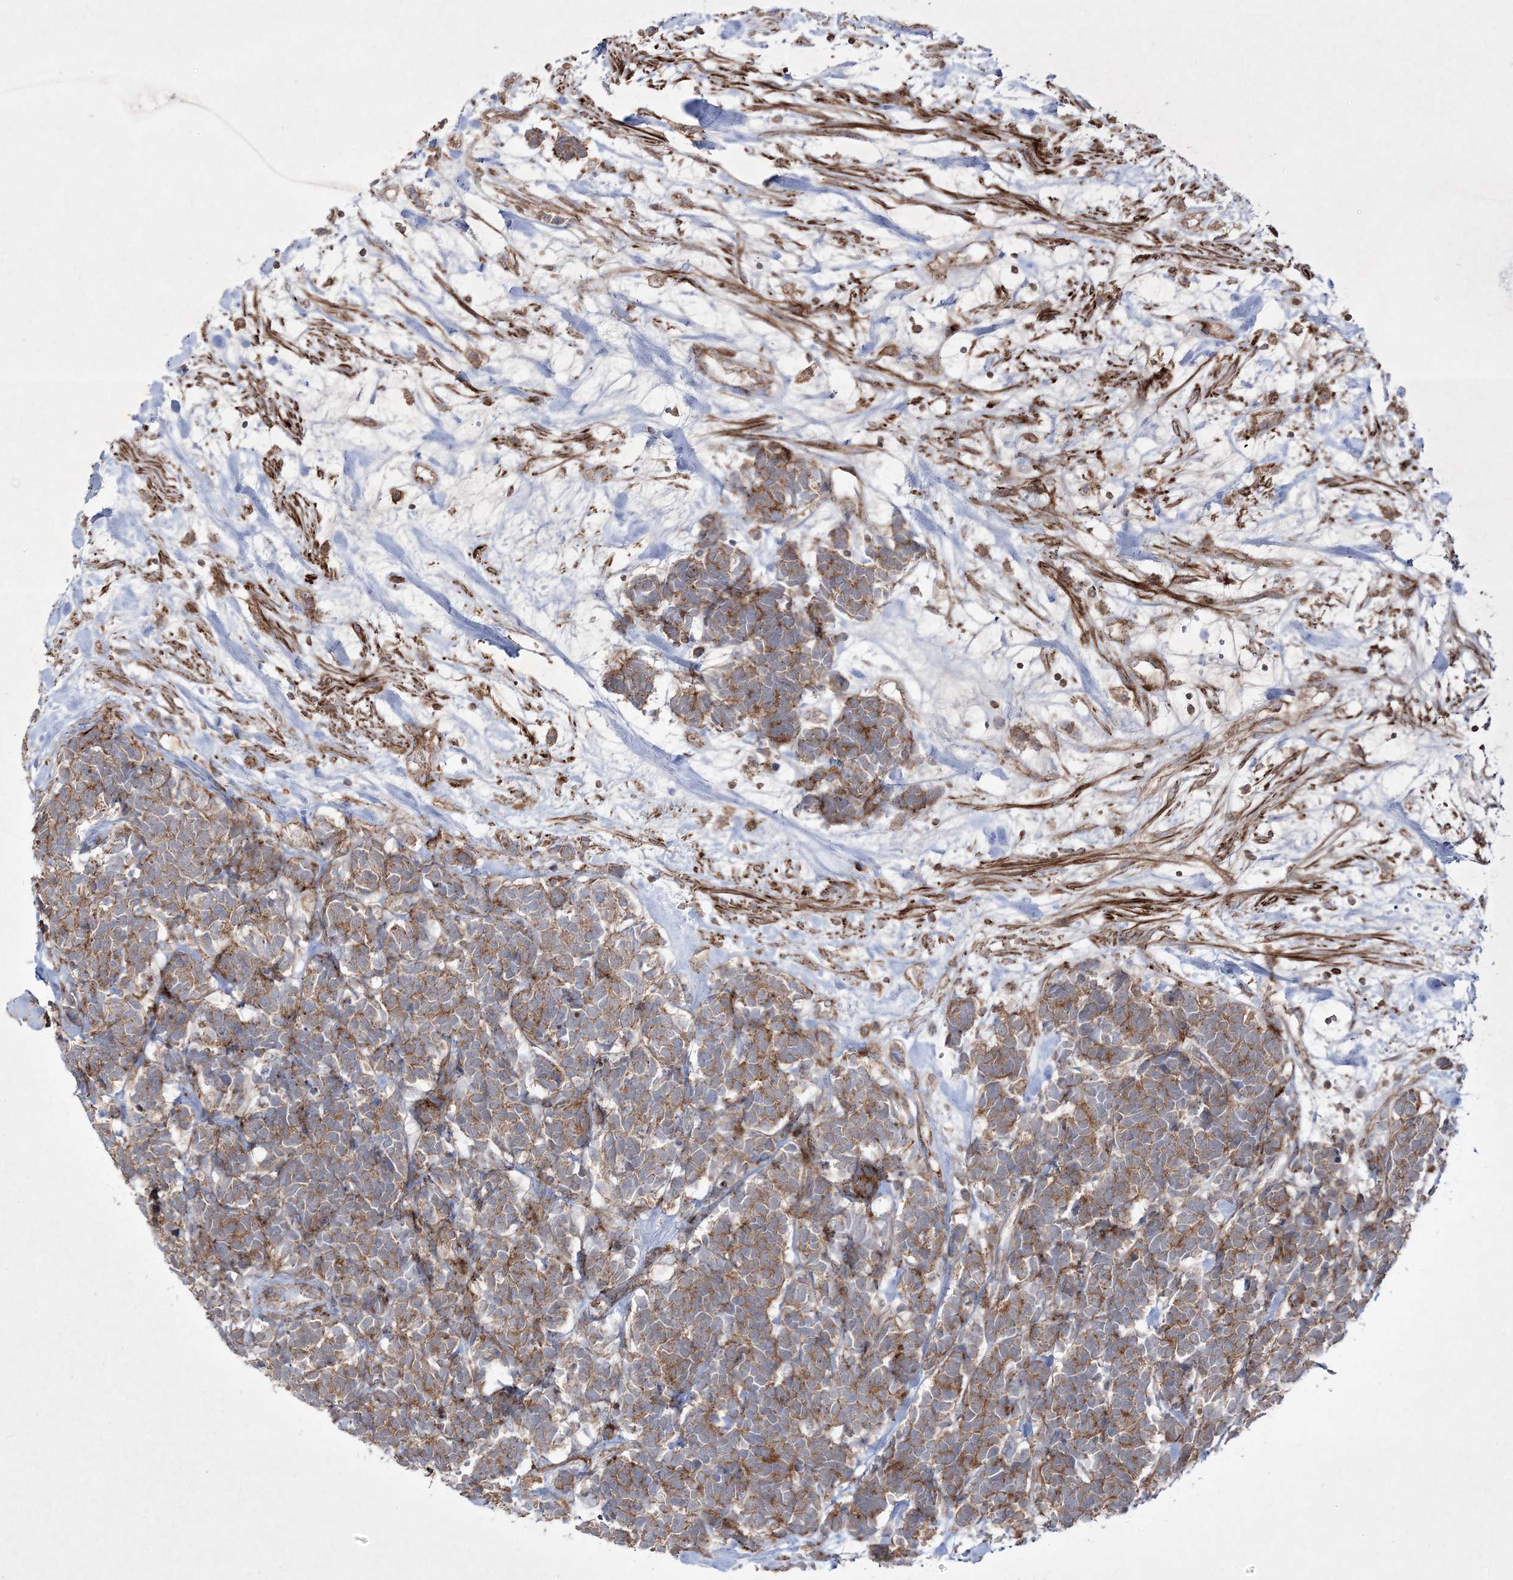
{"staining": {"intensity": "moderate", "quantity": ">75%", "location": "cytoplasmic/membranous"}, "tissue": "carcinoid", "cell_type": "Tumor cells", "image_type": "cancer", "snomed": [{"axis": "morphology", "description": "Carcinoma, NOS"}, {"axis": "morphology", "description": "Carcinoid, malignant, NOS"}, {"axis": "topography", "description": "Urinary bladder"}], "caption": "Carcinoid (malignant) stained with a protein marker reveals moderate staining in tumor cells.", "gene": "RICTOR", "patient": {"sex": "male", "age": 57}}